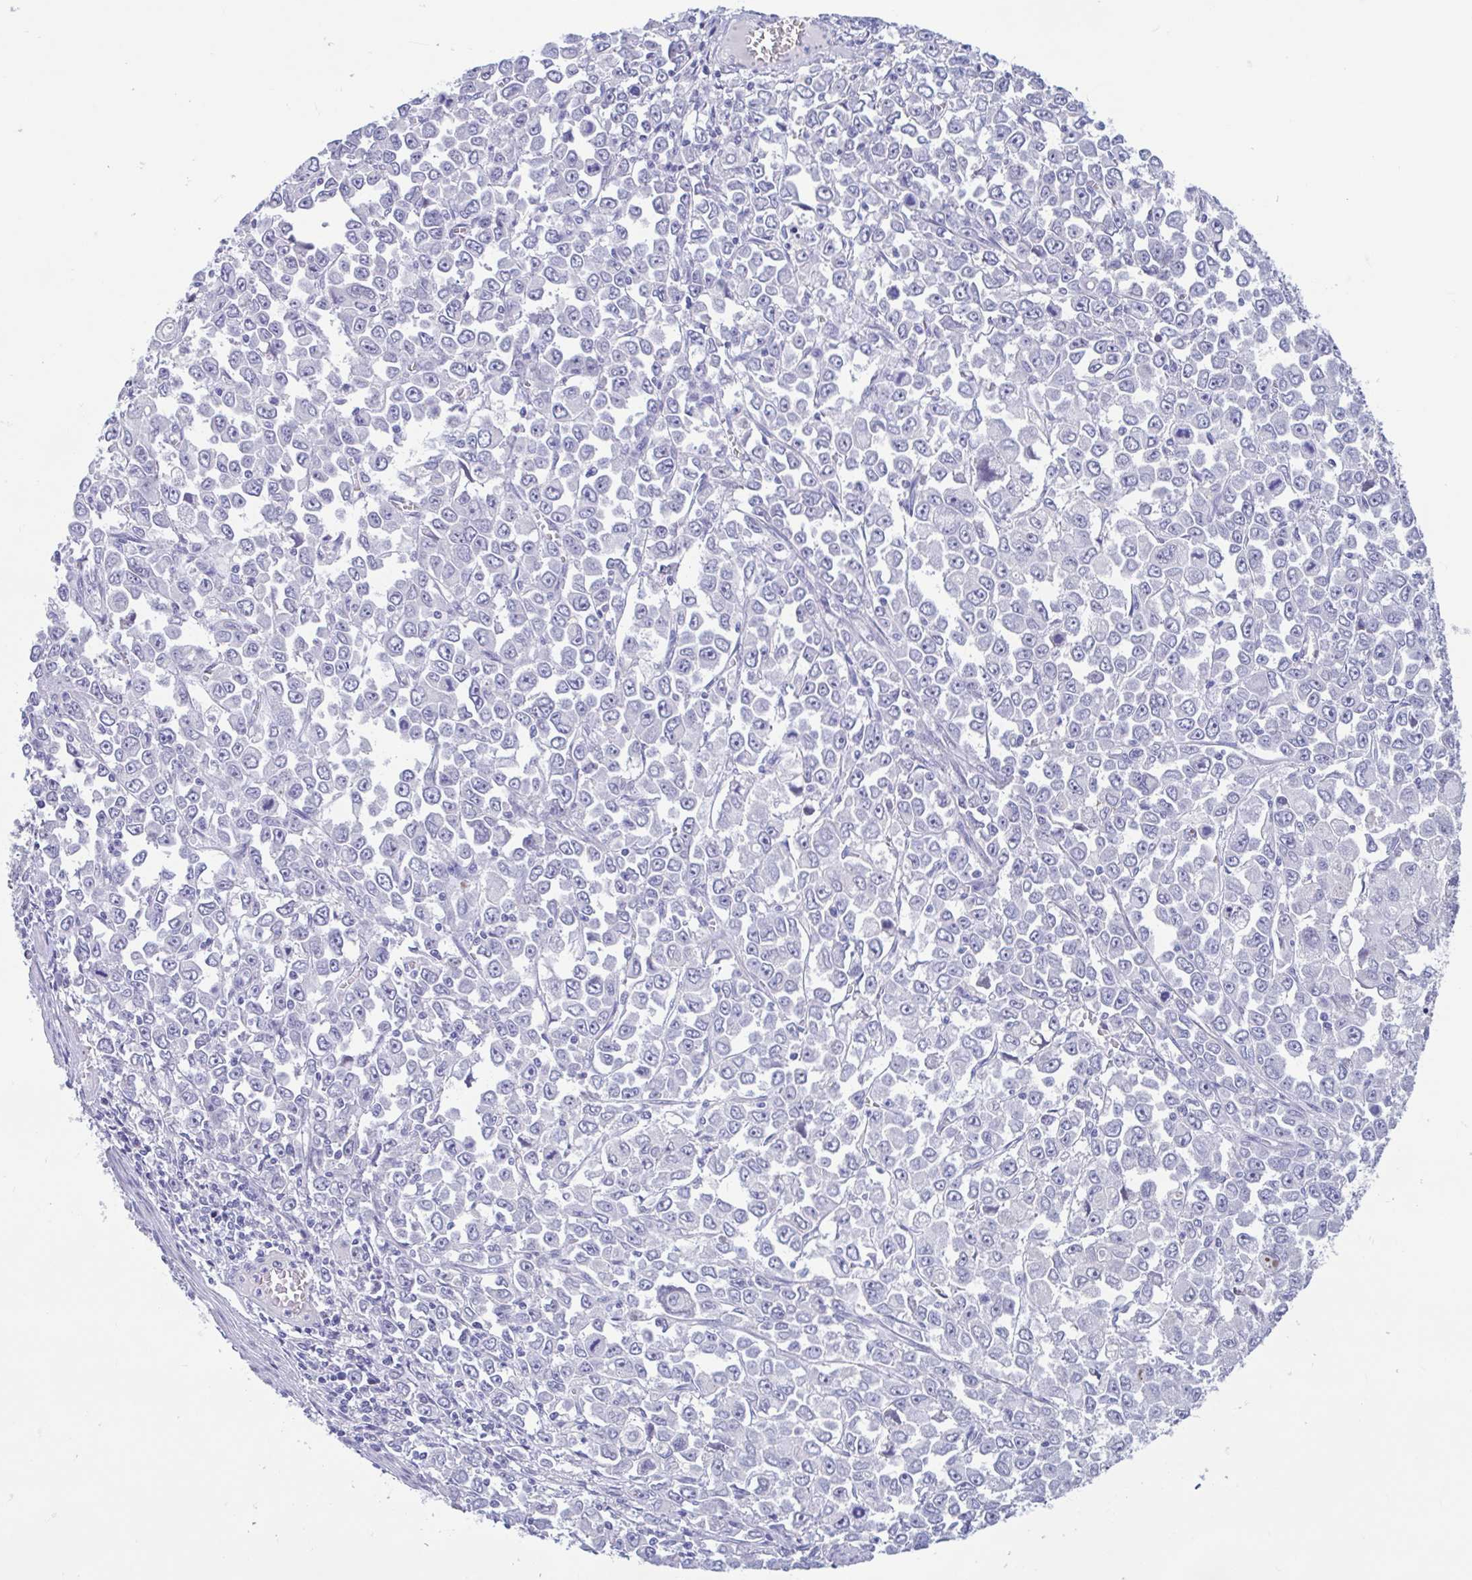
{"staining": {"intensity": "negative", "quantity": "none", "location": "none"}, "tissue": "stomach cancer", "cell_type": "Tumor cells", "image_type": "cancer", "snomed": [{"axis": "morphology", "description": "Adenocarcinoma, NOS"}, {"axis": "topography", "description": "Stomach, upper"}], "caption": "IHC photomicrograph of human adenocarcinoma (stomach) stained for a protein (brown), which reveals no expression in tumor cells.", "gene": "PERM1", "patient": {"sex": "male", "age": 70}}